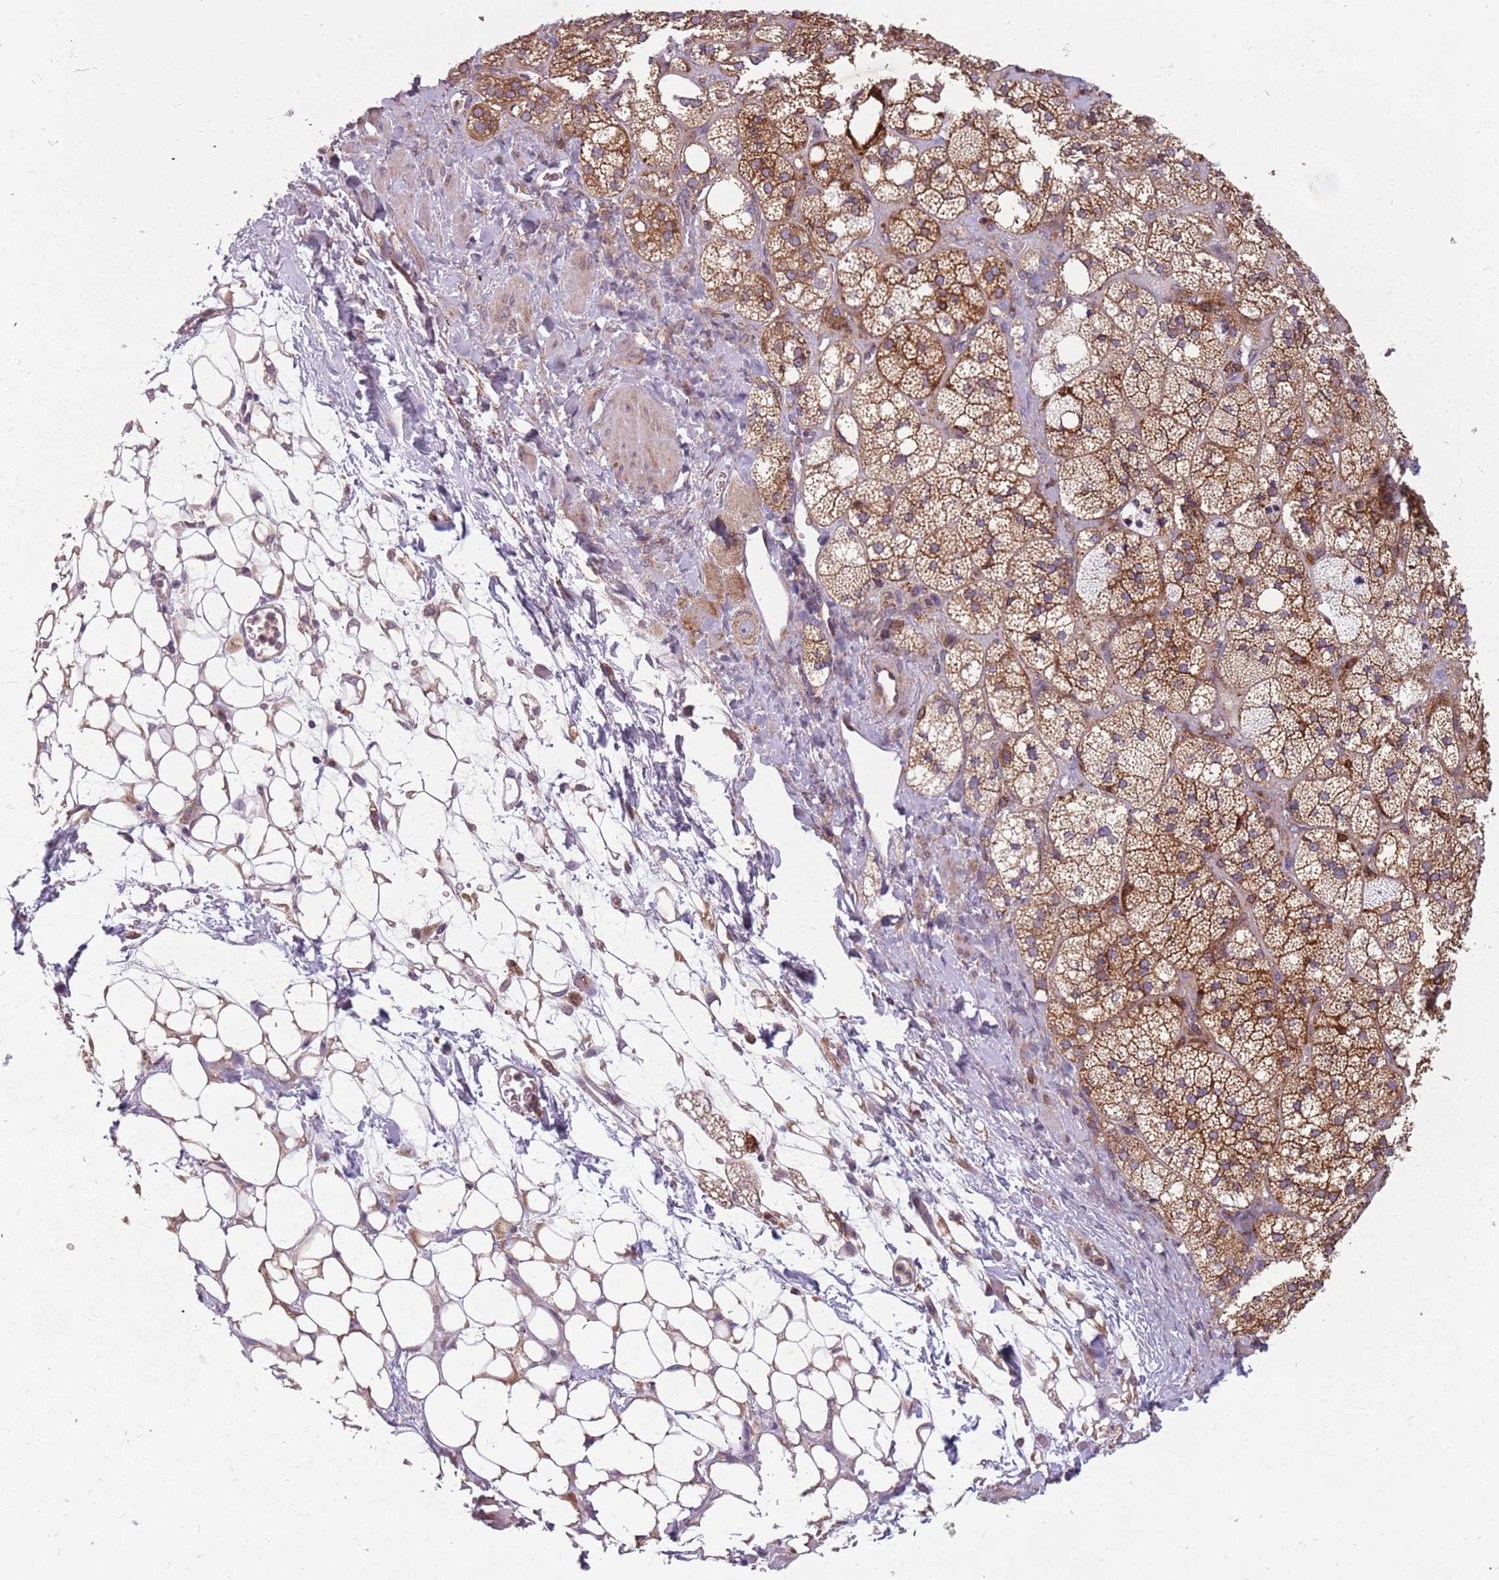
{"staining": {"intensity": "moderate", "quantity": ">75%", "location": "cytoplasmic/membranous"}, "tissue": "adrenal gland", "cell_type": "Glandular cells", "image_type": "normal", "snomed": [{"axis": "morphology", "description": "Normal tissue, NOS"}, {"axis": "topography", "description": "Adrenal gland"}], "caption": "Immunohistochemical staining of unremarkable adrenal gland displays >75% levels of moderate cytoplasmic/membranous protein expression in about >75% of glandular cells. (Brightfield microscopy of DAB IHC at high magnification).", "gene": "NME4", "patient": {"sex": "male", "age": 61}}